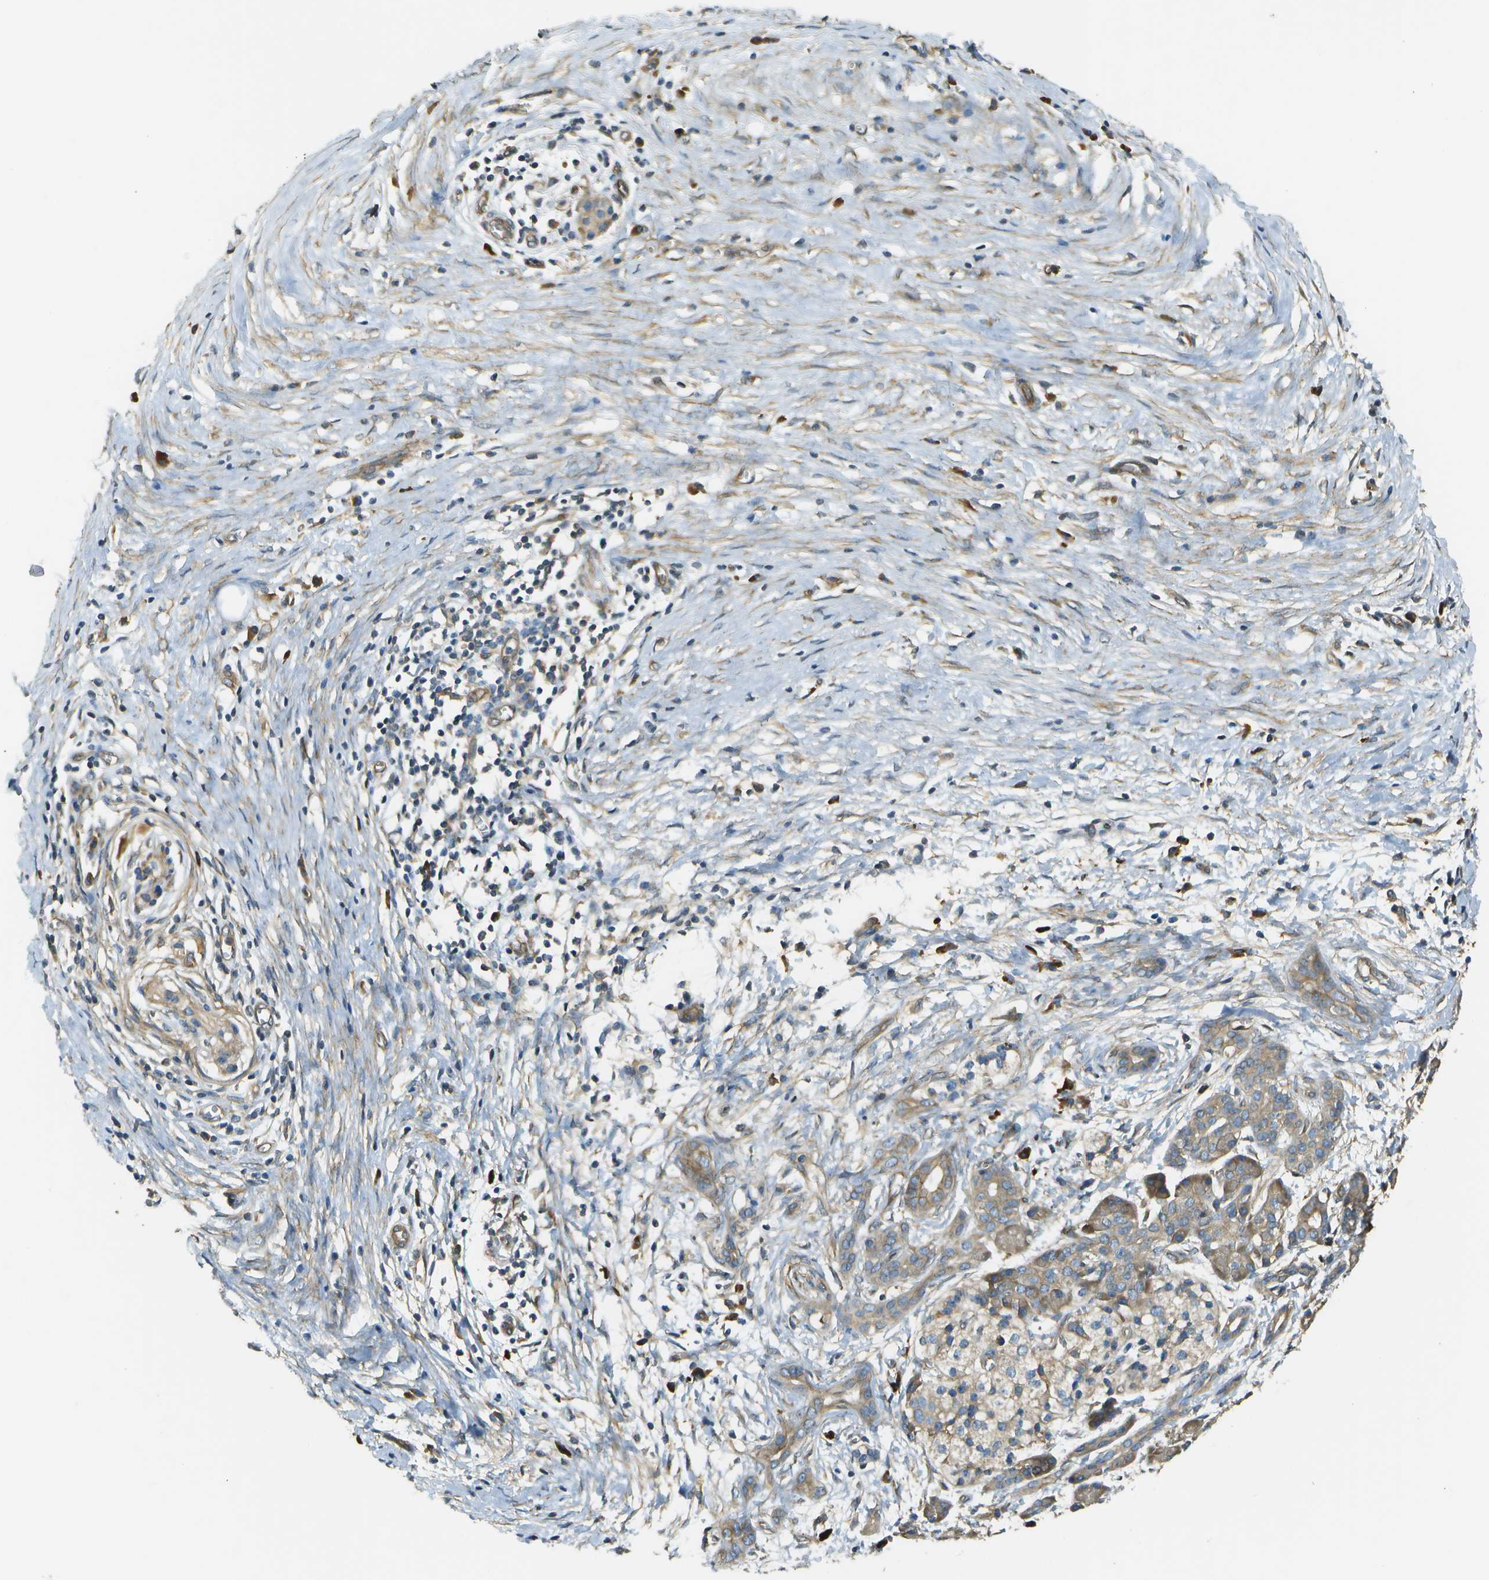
{"staining": {"intensity": "moderate", "quantity": ">75%", "location": "cytoplasmic/membranous"}, "tissue": "pancreatic cancer", "cell_type": "Tumor cells", "image_type": "cancer", "snomed": [{"axis": "morphology", "description": "Adenocarcinoma, NOS"}, {"axis": "topography", "description": "Pancreas"}], "caption": "This is an image of immunohistochemistry (IHC) staining of pancreatic cancer (adenocarcinoma), which shows moderate expression in the cytoplasmic/membranous of tumor cells.", "gene": "DNAJB11", "patient": {"sex": "female", "age": 70}}